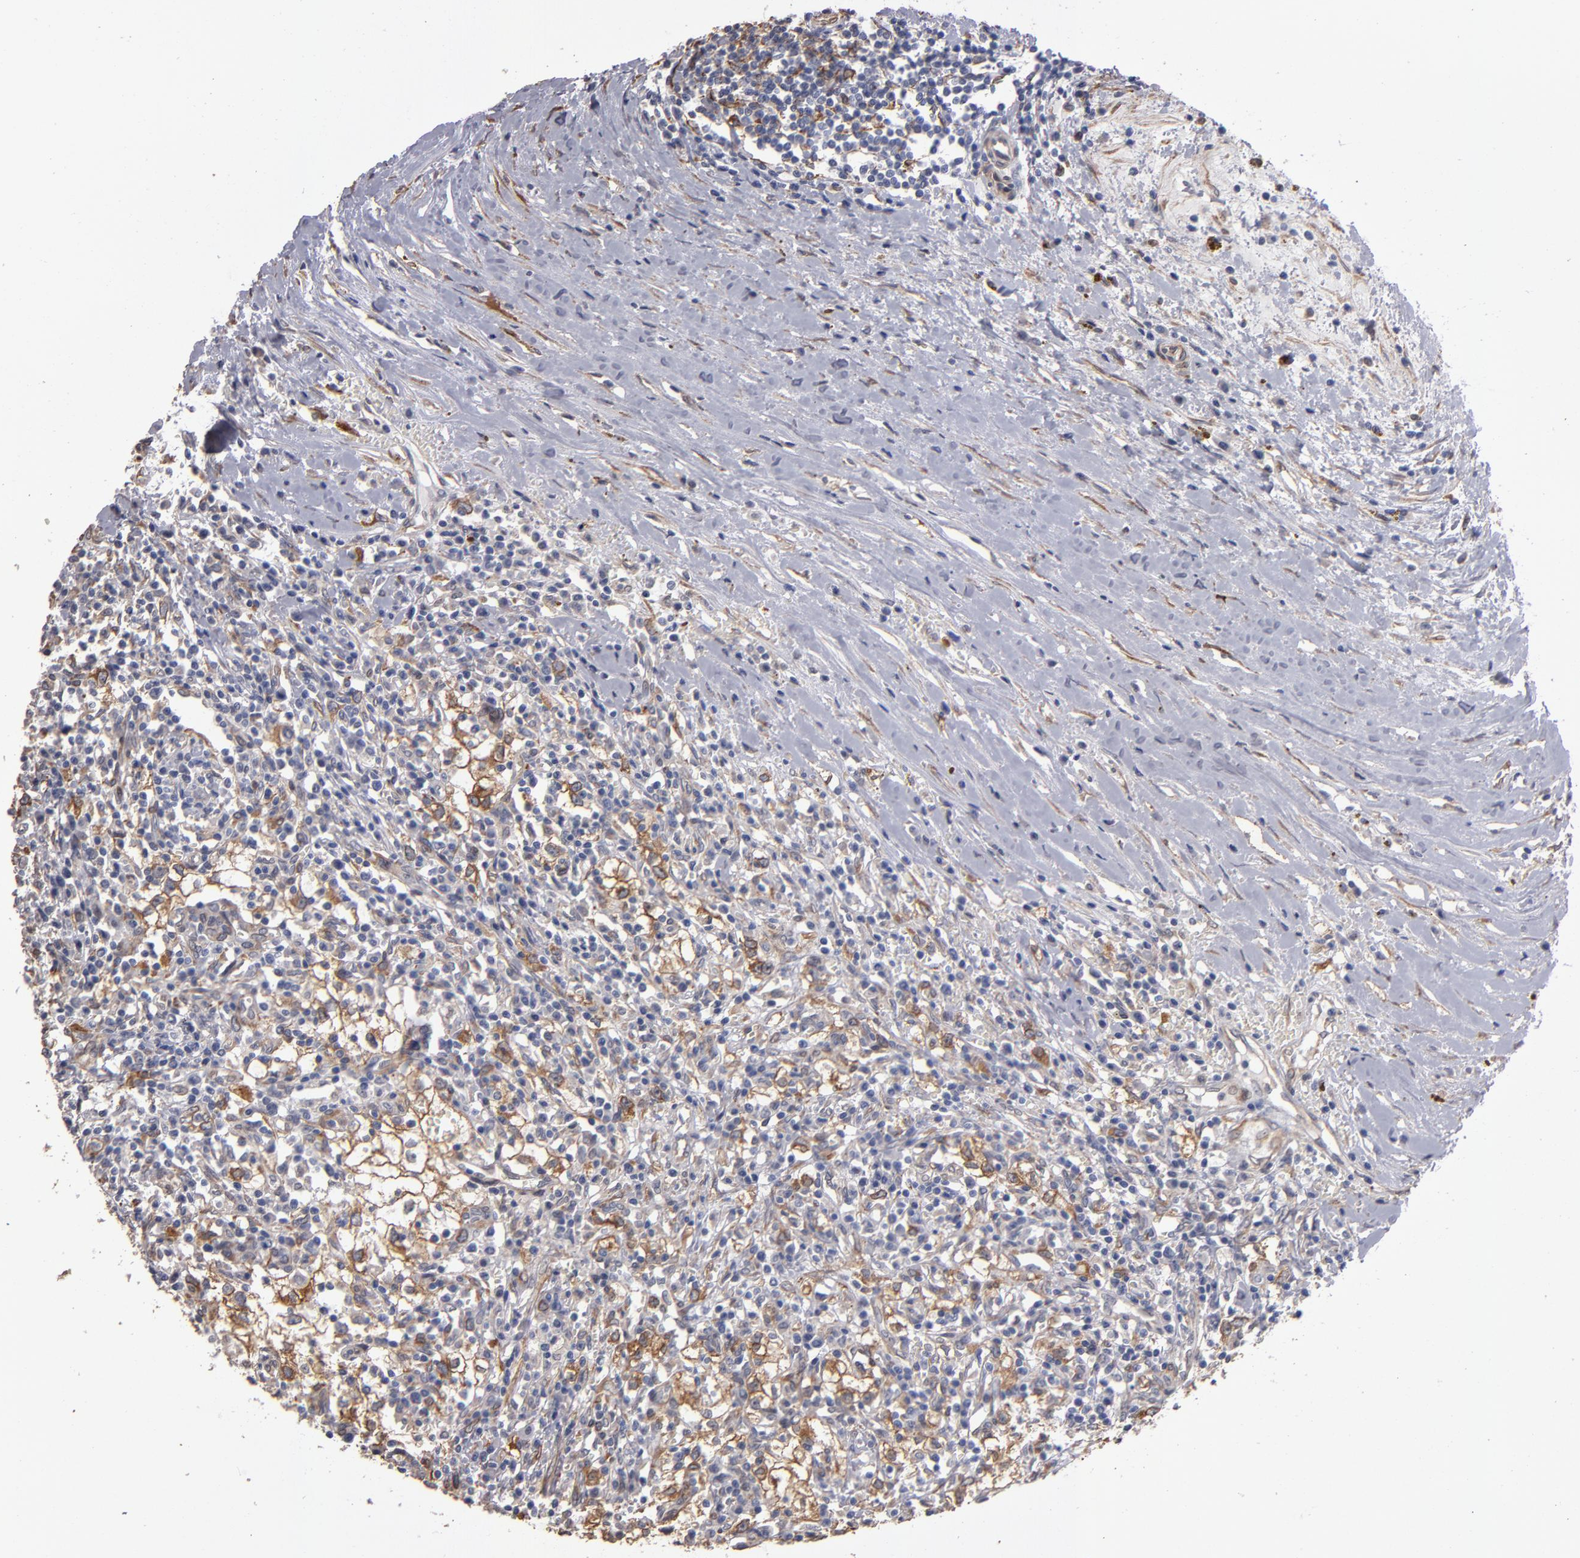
{"staining": {"intensity": "moderate", "quantity": "25%-75%", "location": "cytoplasmic/membranous"}, "tissue": "renal cancer", "cell_type": "Tumor cells", "image_type": "cancer", "snomed": [{"axis": "morphology", "description": "Adenocarcinoma, NOS"}, {"axis": "topography", "description": "Kidney"}], "caption": "Renal adenocarcinoma was stained to show a protein in brown. There is medium levels of moderate cytoplasmic/membranous positivity in about 25%-75% of tumor cells.", "gene": "PGRMC1", "patient": {"sex": "male", "age": 82}}